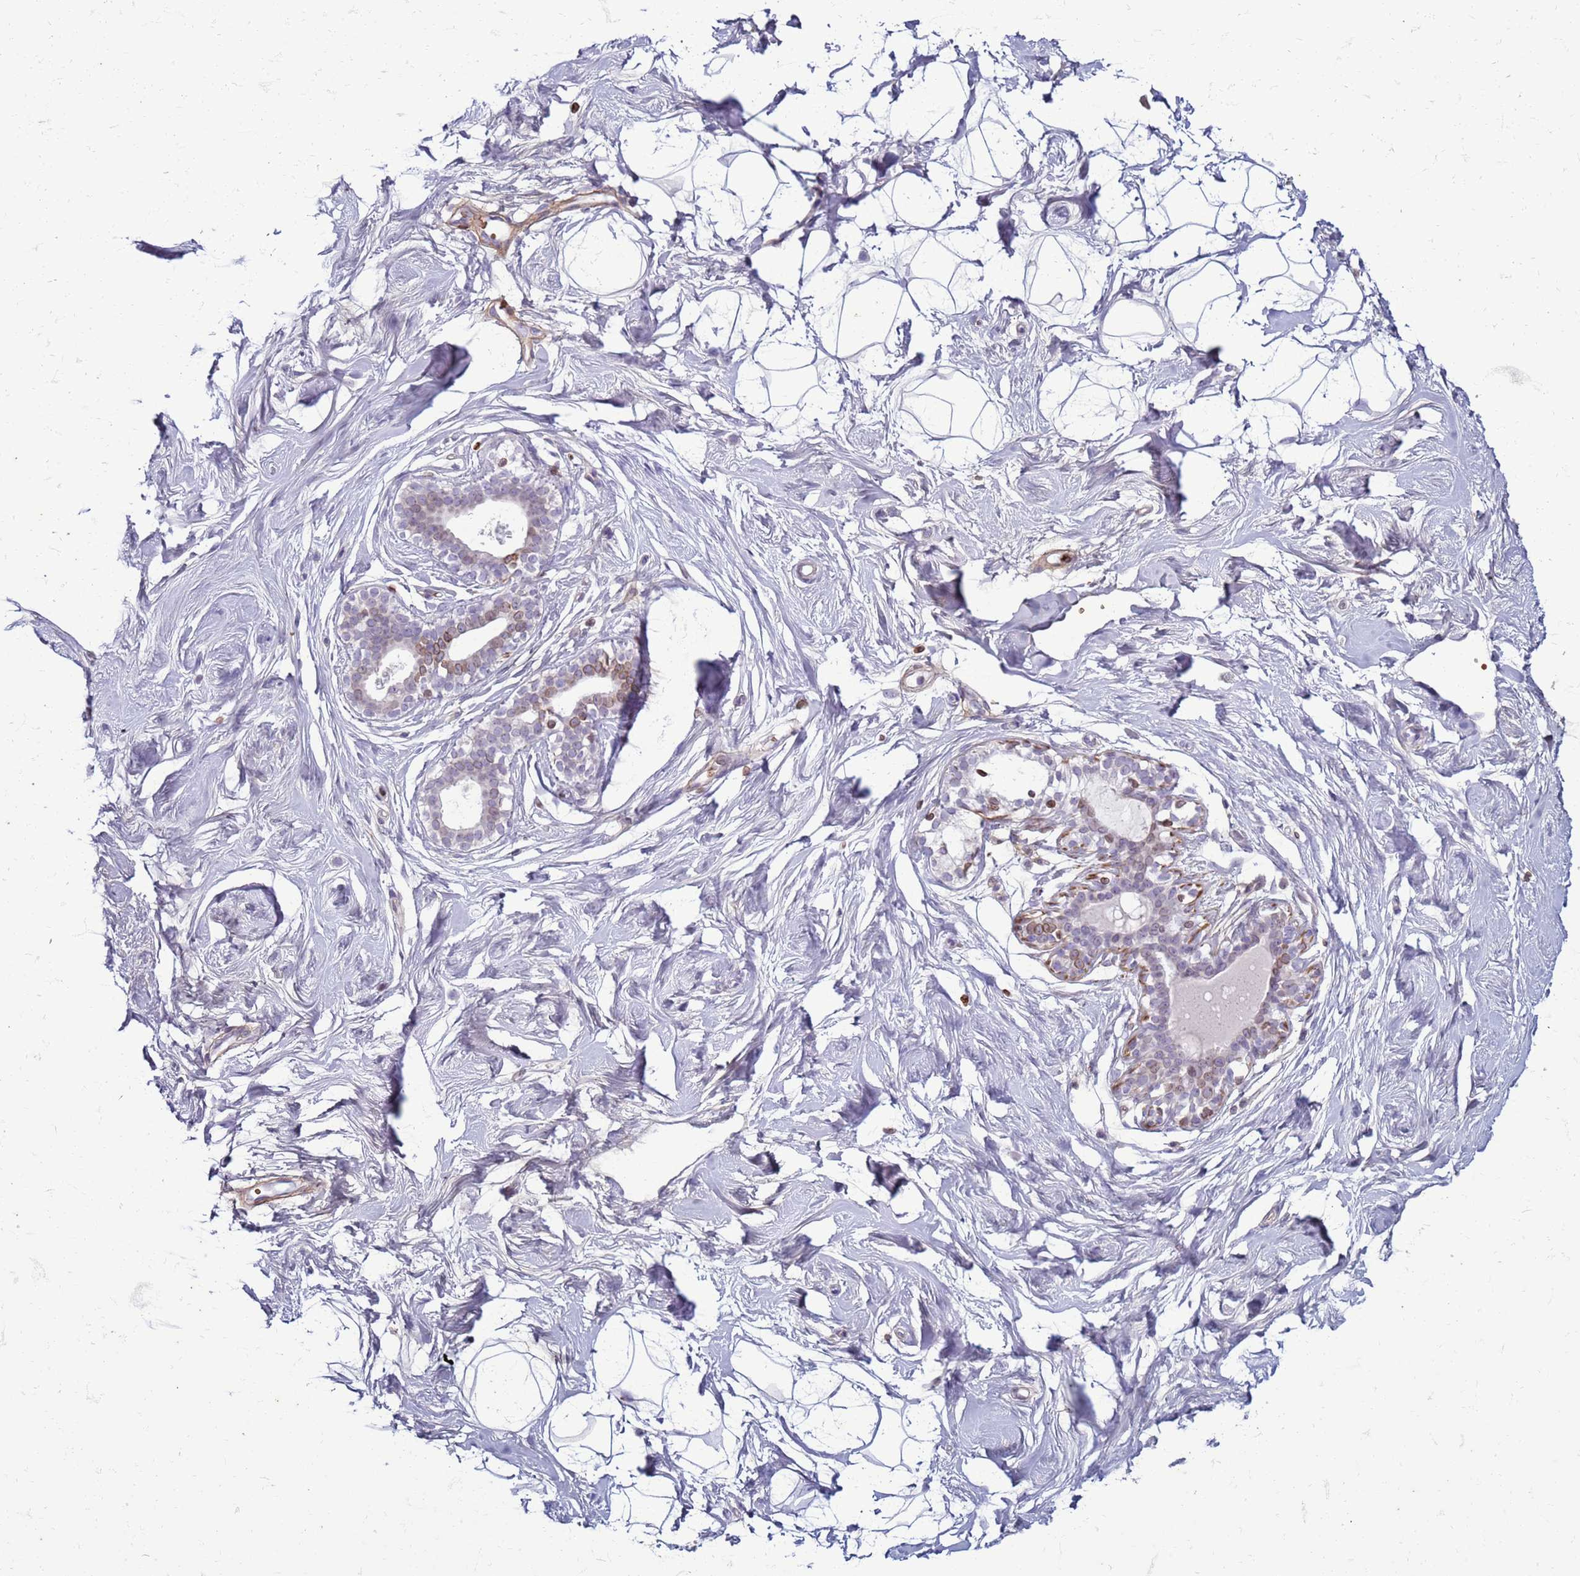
{"staining": {"intensity": "negative", "quantity": "none", "location": "none"}, "tissue": "breast", "cell_type": "Adipocytes", "image_type": "normal", "snomed": [{"axis": "morphology", "description": "Normal tissue, NOS"}, {"axis": "morphology", "description": "Adenoma, NOS"}, {"axis": "topography", "description": "Breast"}], "caption": "Breast stained for a protein using IHC demonstrates no positivity adipocytes.", "gene": "METTL25B", "patient": {"sex": "female", "age": 23}}